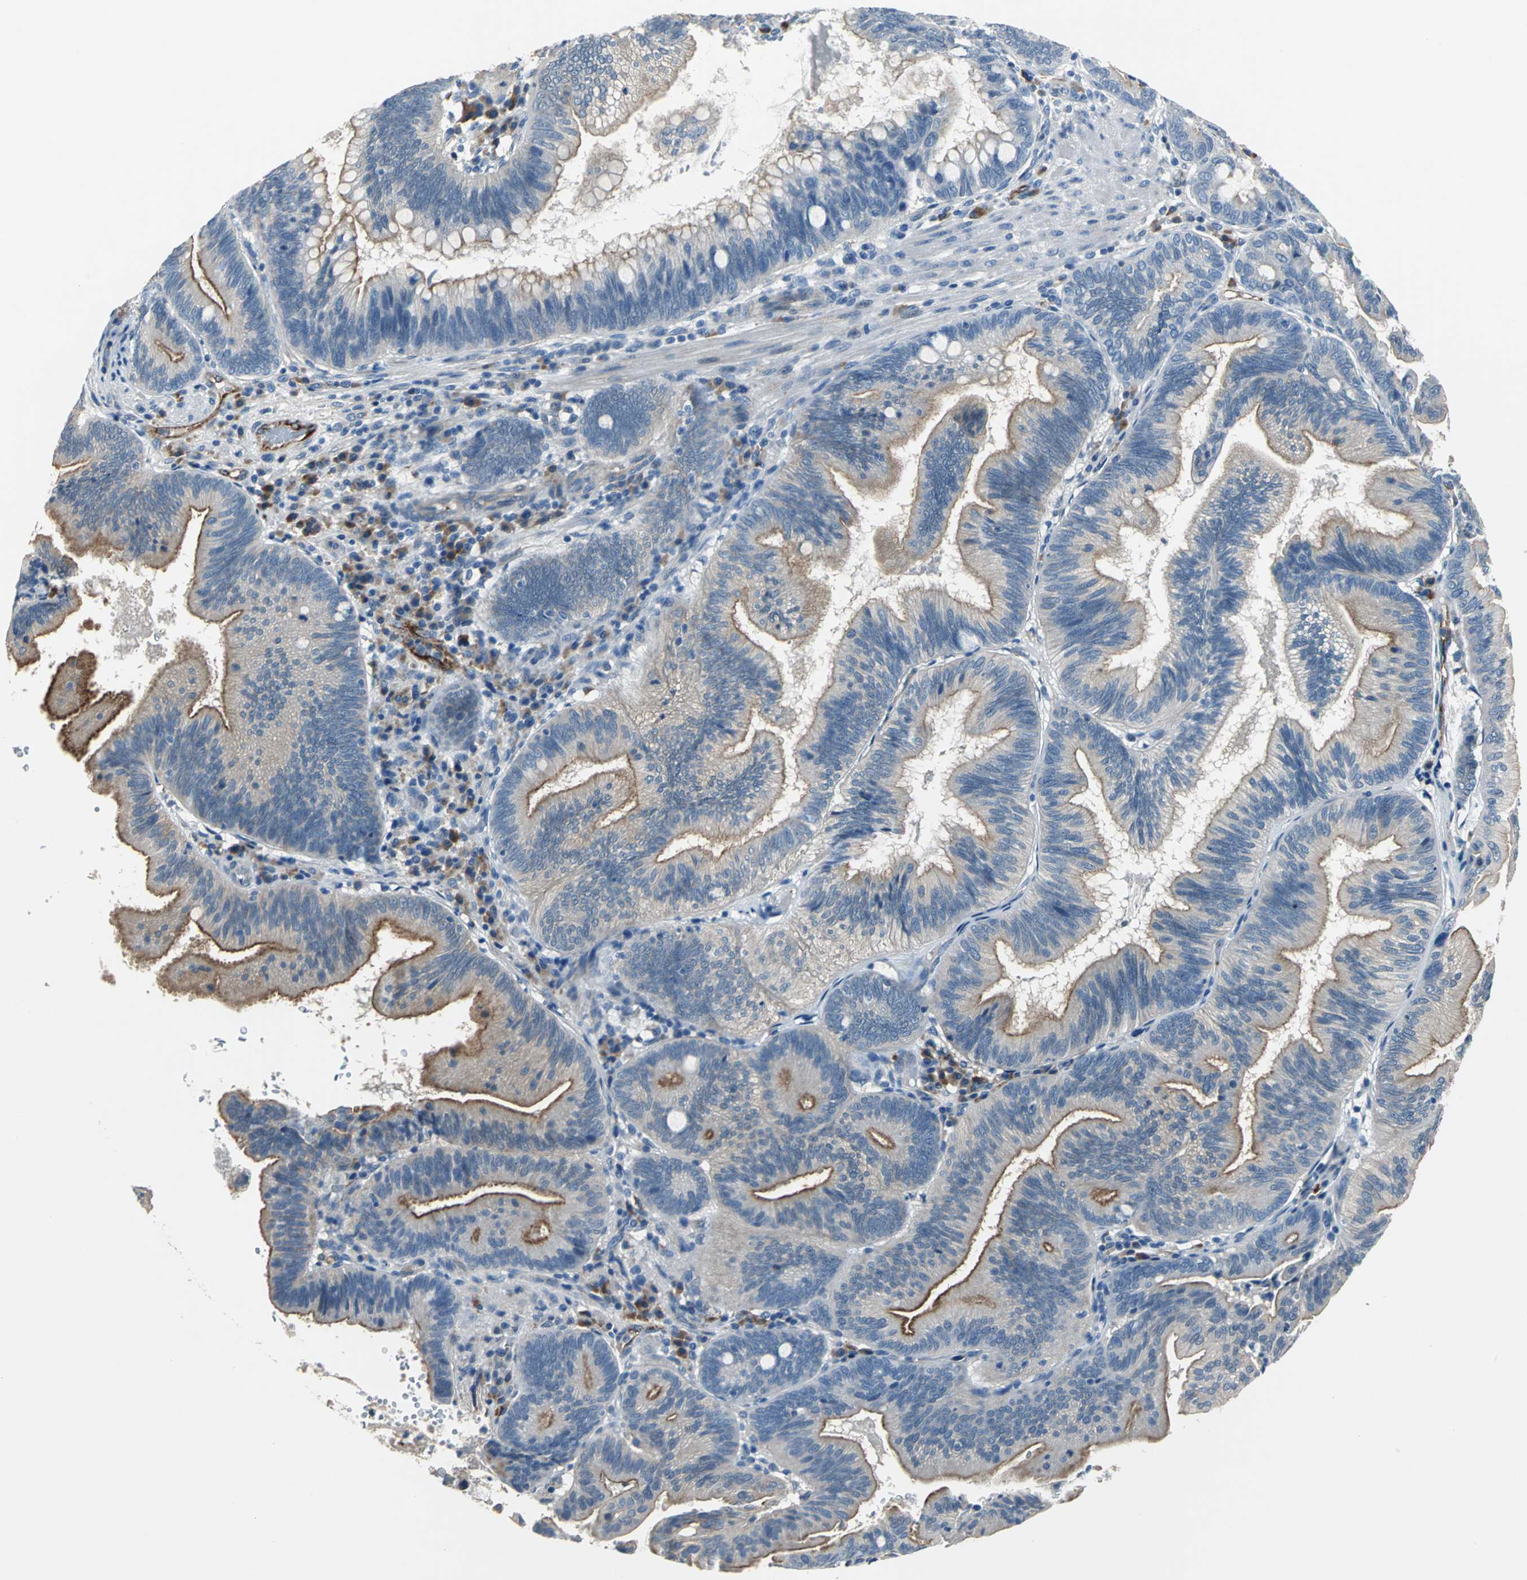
{"staining": {"intensity": "strong", "quantity": ">75%", "location": "cytoplasmic/membranous"}, "tissue": "pancreatic cancer", "cell_type": "Tumor cells", "image_type": "cancer", "snomed": [{"axis": "morphology", "description": "Adenocarcinoma, NOS"}, {"axis": "topography", "description": "Pancreas"}], "caption": "Protein expression analysis of pancreatic adenocarcinoma shows strong cytoplasmic/membranous staining in about >75% of tumor cells.", "gene": "SELP", "patient": {"sex": "male", "age": 82}}